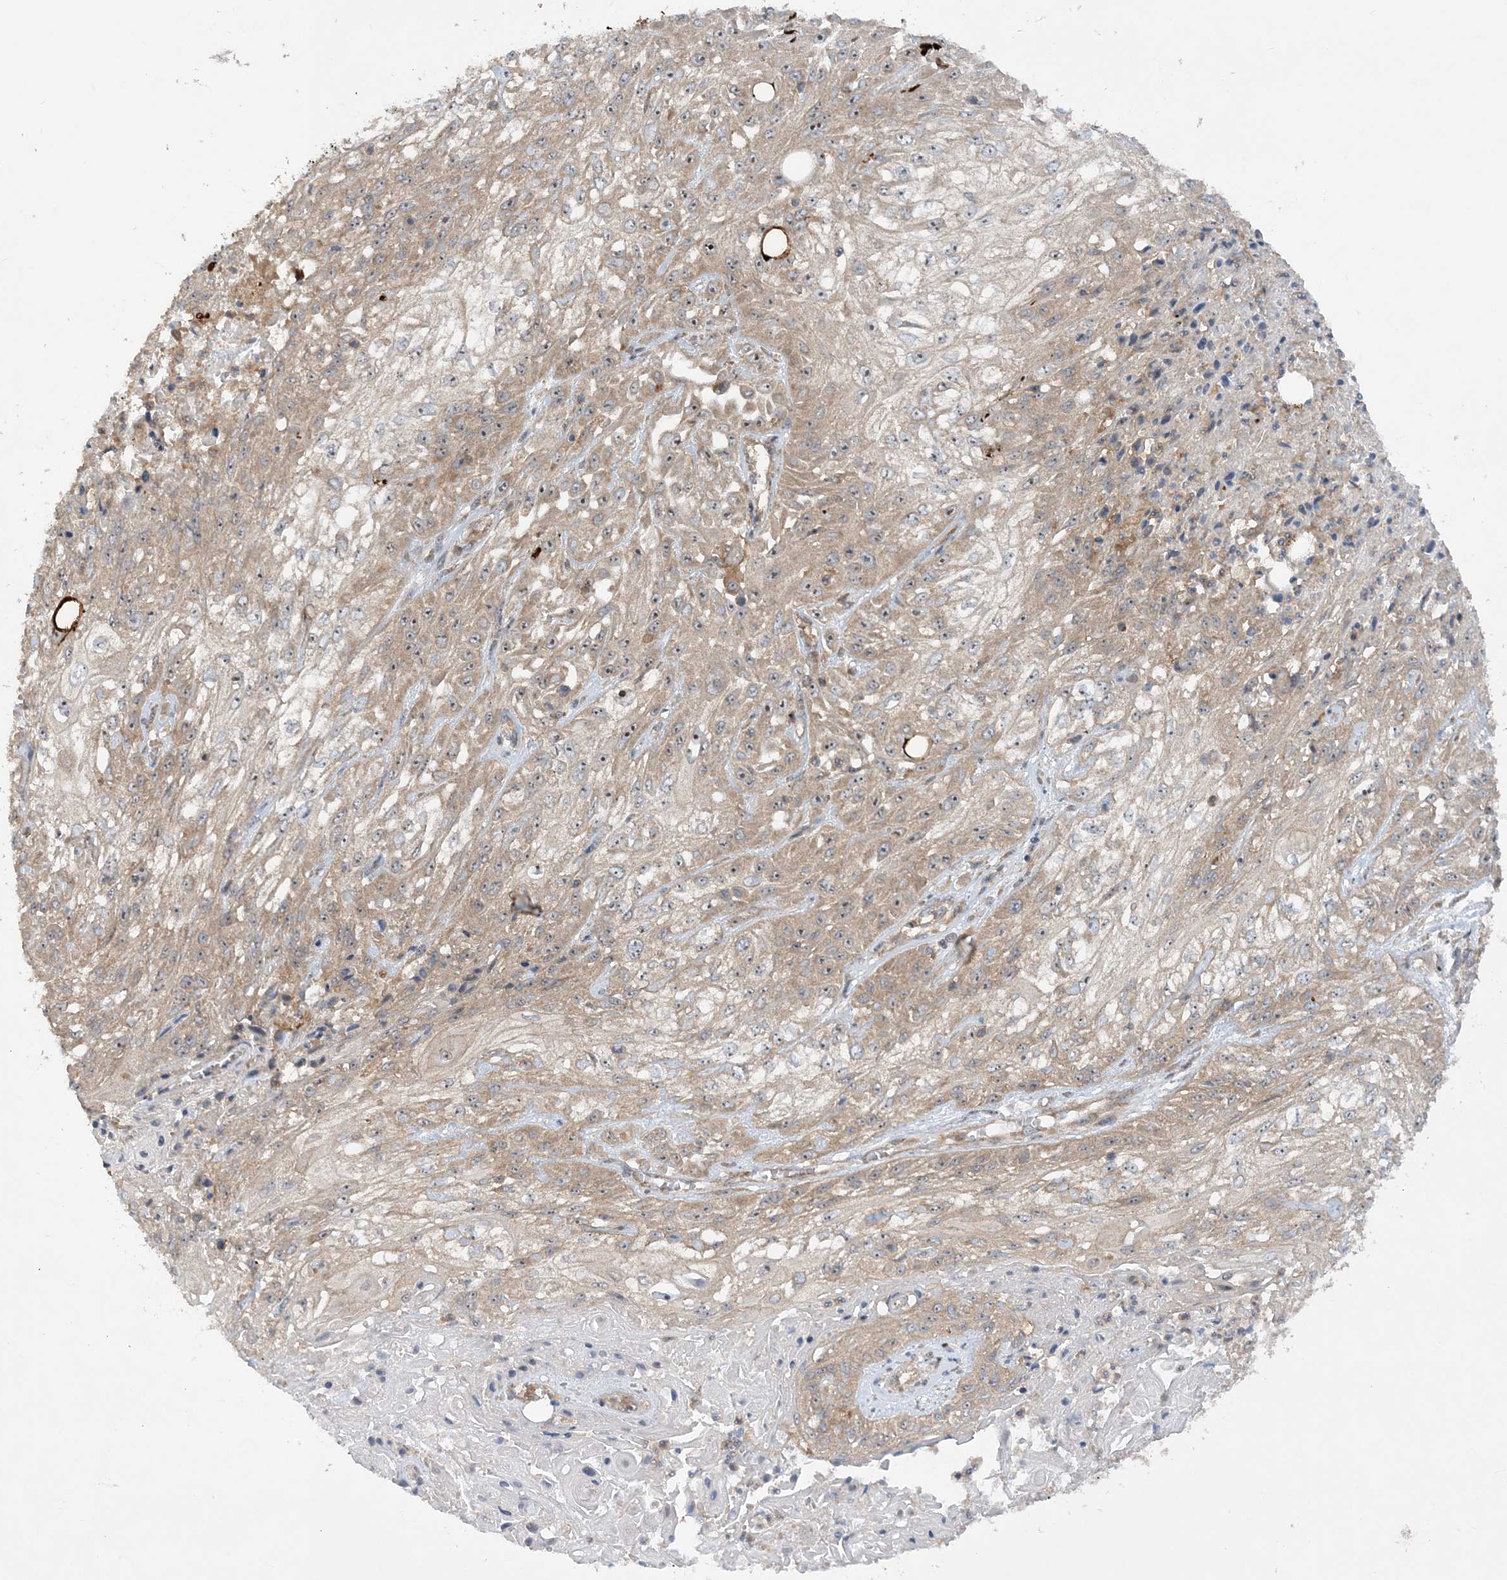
{"staining": {"intensity": "weak", "quantity": "25%-75%", "location": "cytoplasmic/membranous"}, "tissue": "skin cancer", "cell_type": "Tumor cells", "image_type": "cancer", "snomed": [{"axis": "morphology", "description": "Squamous cell carcinoma, NOS"}, {"axis": "morphology", "description": "Squamous cell carcinoma, metastatic, NOS"}, {"axis": "topography", "description": "Skin"}, {"axis": "topography", "description": "Lymph node"}], "caption": "An image showing weak cytoplasmic/membranous expression in approximately 25%-75% of tumor cells in skin cancer, as visualized by brown immunohistochemical staining.", "gene": "ACAP2", "patient": {"sex": "male", "age": 75}}